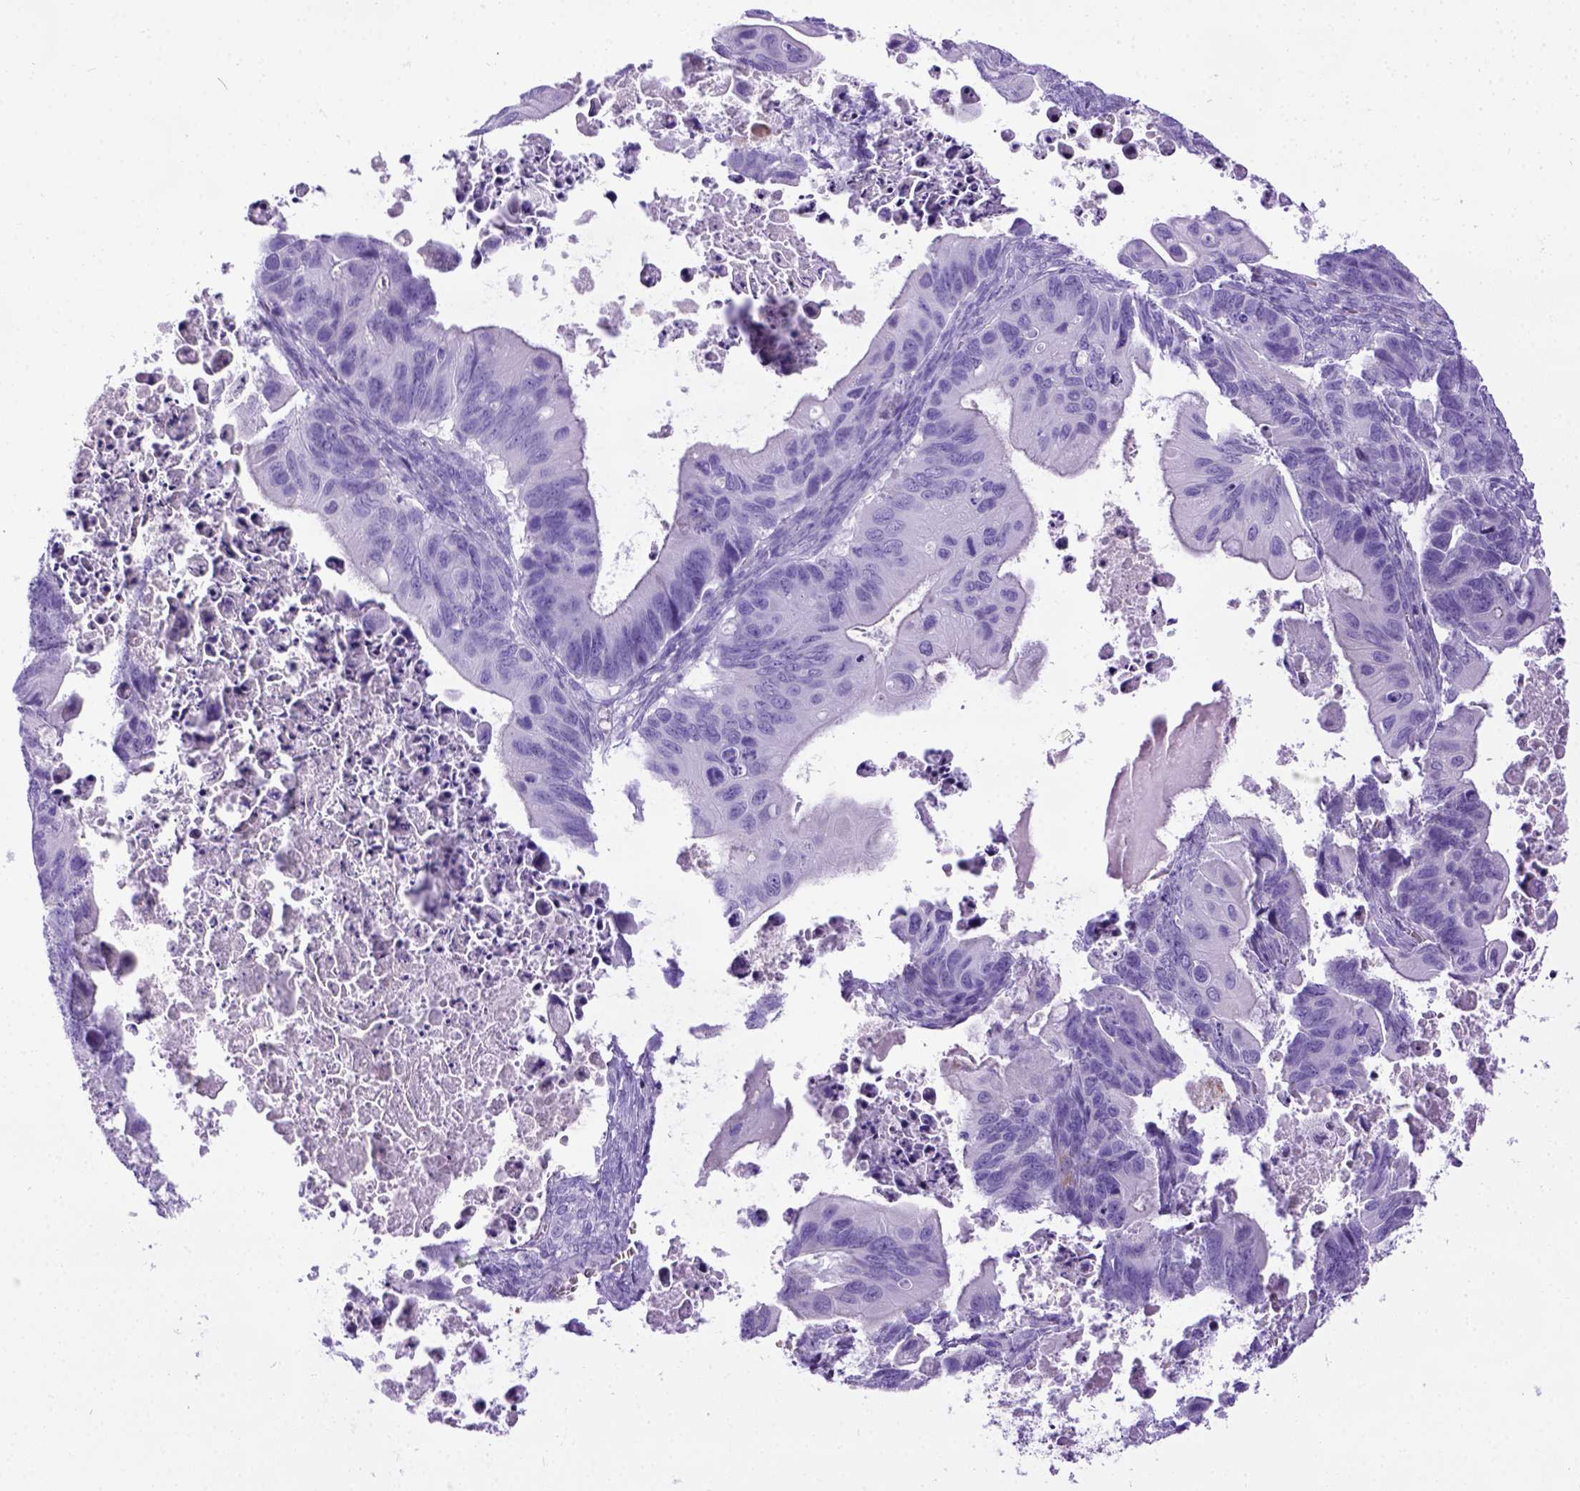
{"staining": {"intensity": "negative", "quantity": "none", "location": "none"}, "tissue": "ovarian cancer", "cell_type": "Tumor cells", "image_type": "cancer", "snomed": [{"axis": "morphology", "description": "Cystadenocarcinoma, mucinous, NOS"}, {"axis": "topography", "description": "Ovary"}], "caption": "DAB (3,3'-diaminobenzidine) immunohistochemical staining of ovarian cancer (mucinous cystadenocarcinoma) reveals no significant expression in tumor cells.", "gene": "IGF2", "patient": {"sex": "female", "age": 64}}